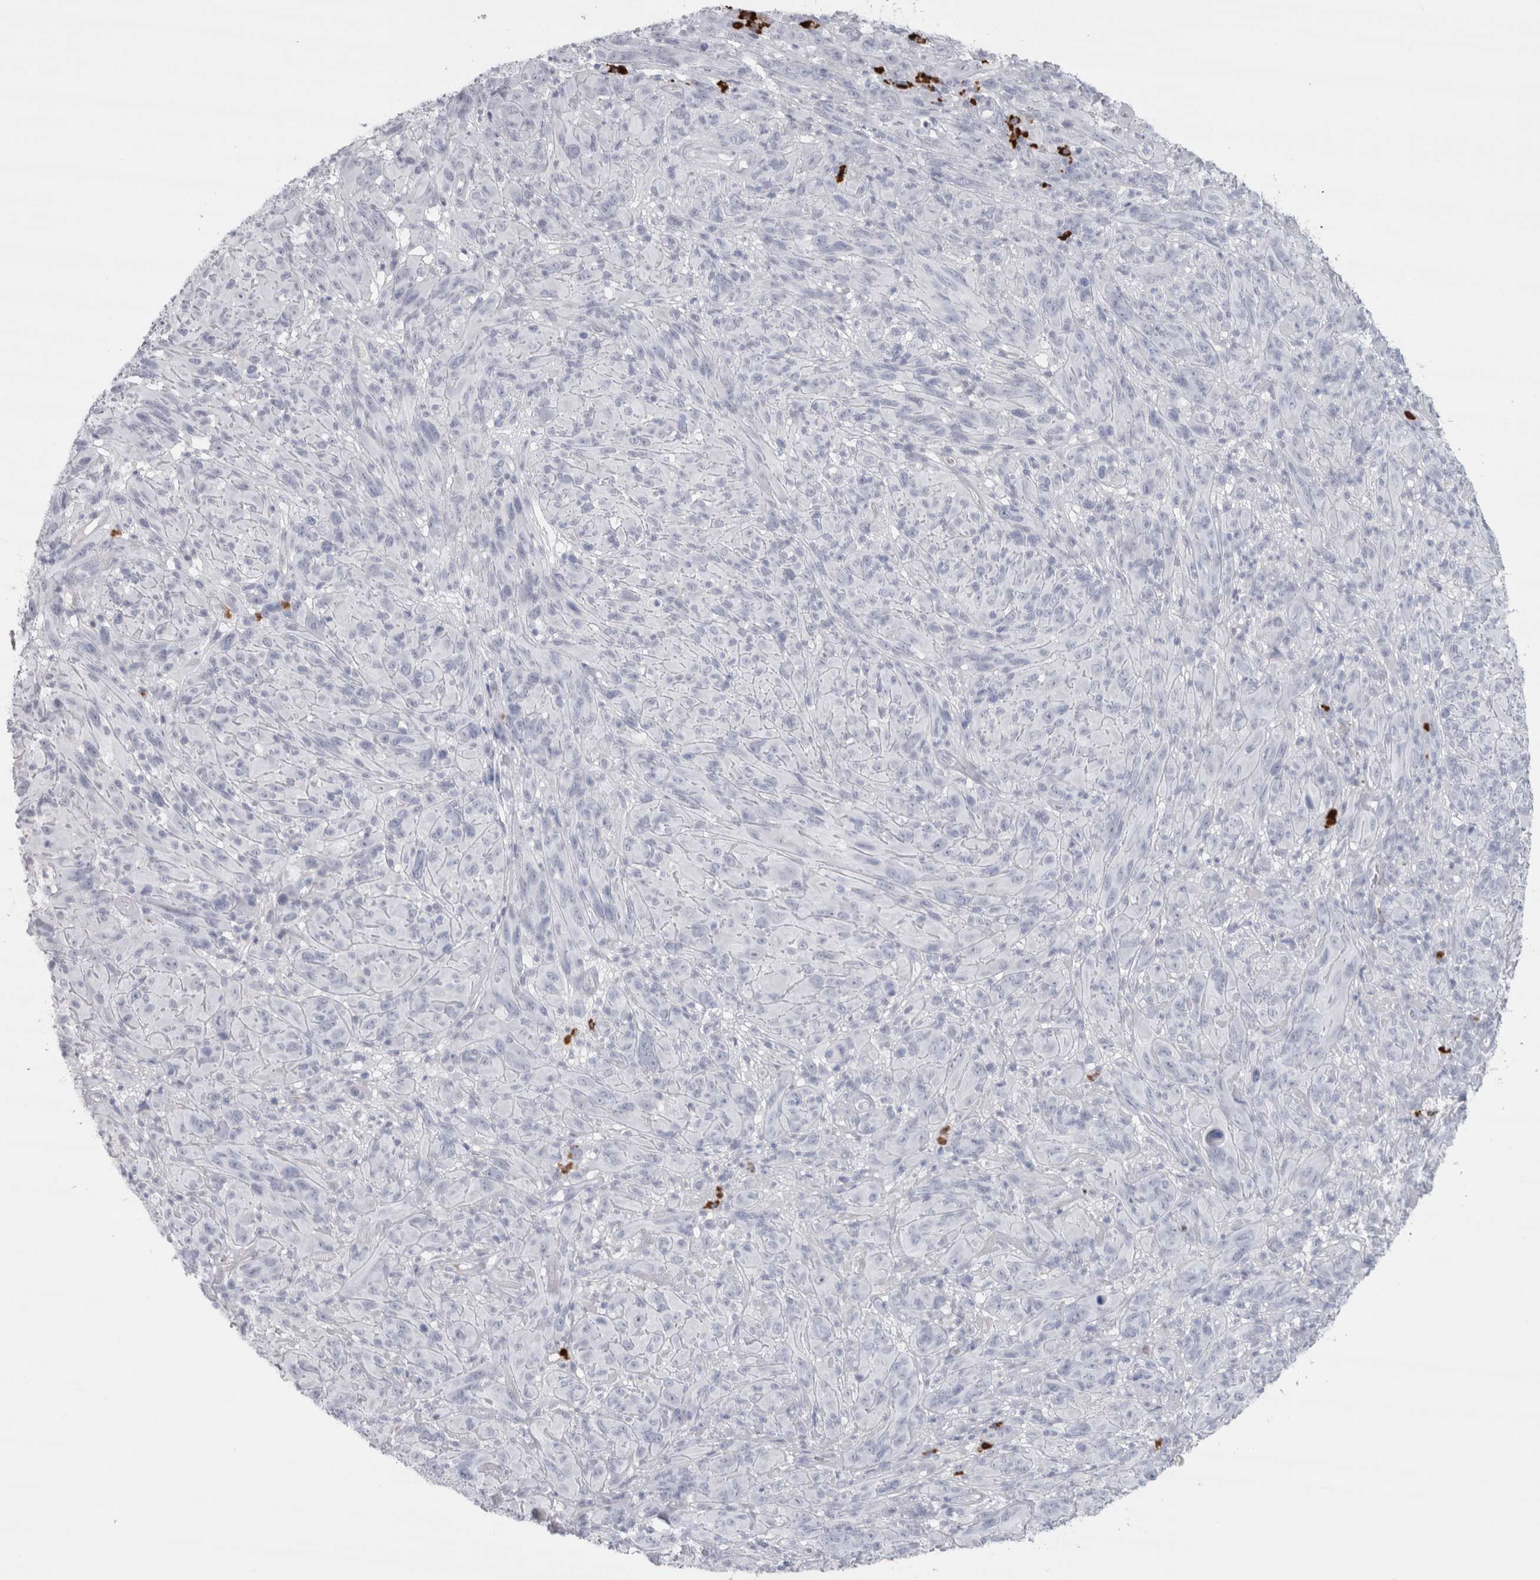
{"staining": {"intensity": "negative", "quantity": "none", "location": "none"}, "tissue": "melanoma", "cell_type": "Tumor cells", "image_type": "cancer", "snomed": [{"axis": "morphology", "description": "Malignant melanoma, NOS"}, {"axis": "topography", "description": "Skin of head"}], "caption": "Immunohistochemical staining of human malignant melanoma demonstrates no significant positivity in tumor cells.", "gene": "CDH17", "patient": {"sex": "male", "age": 96}}